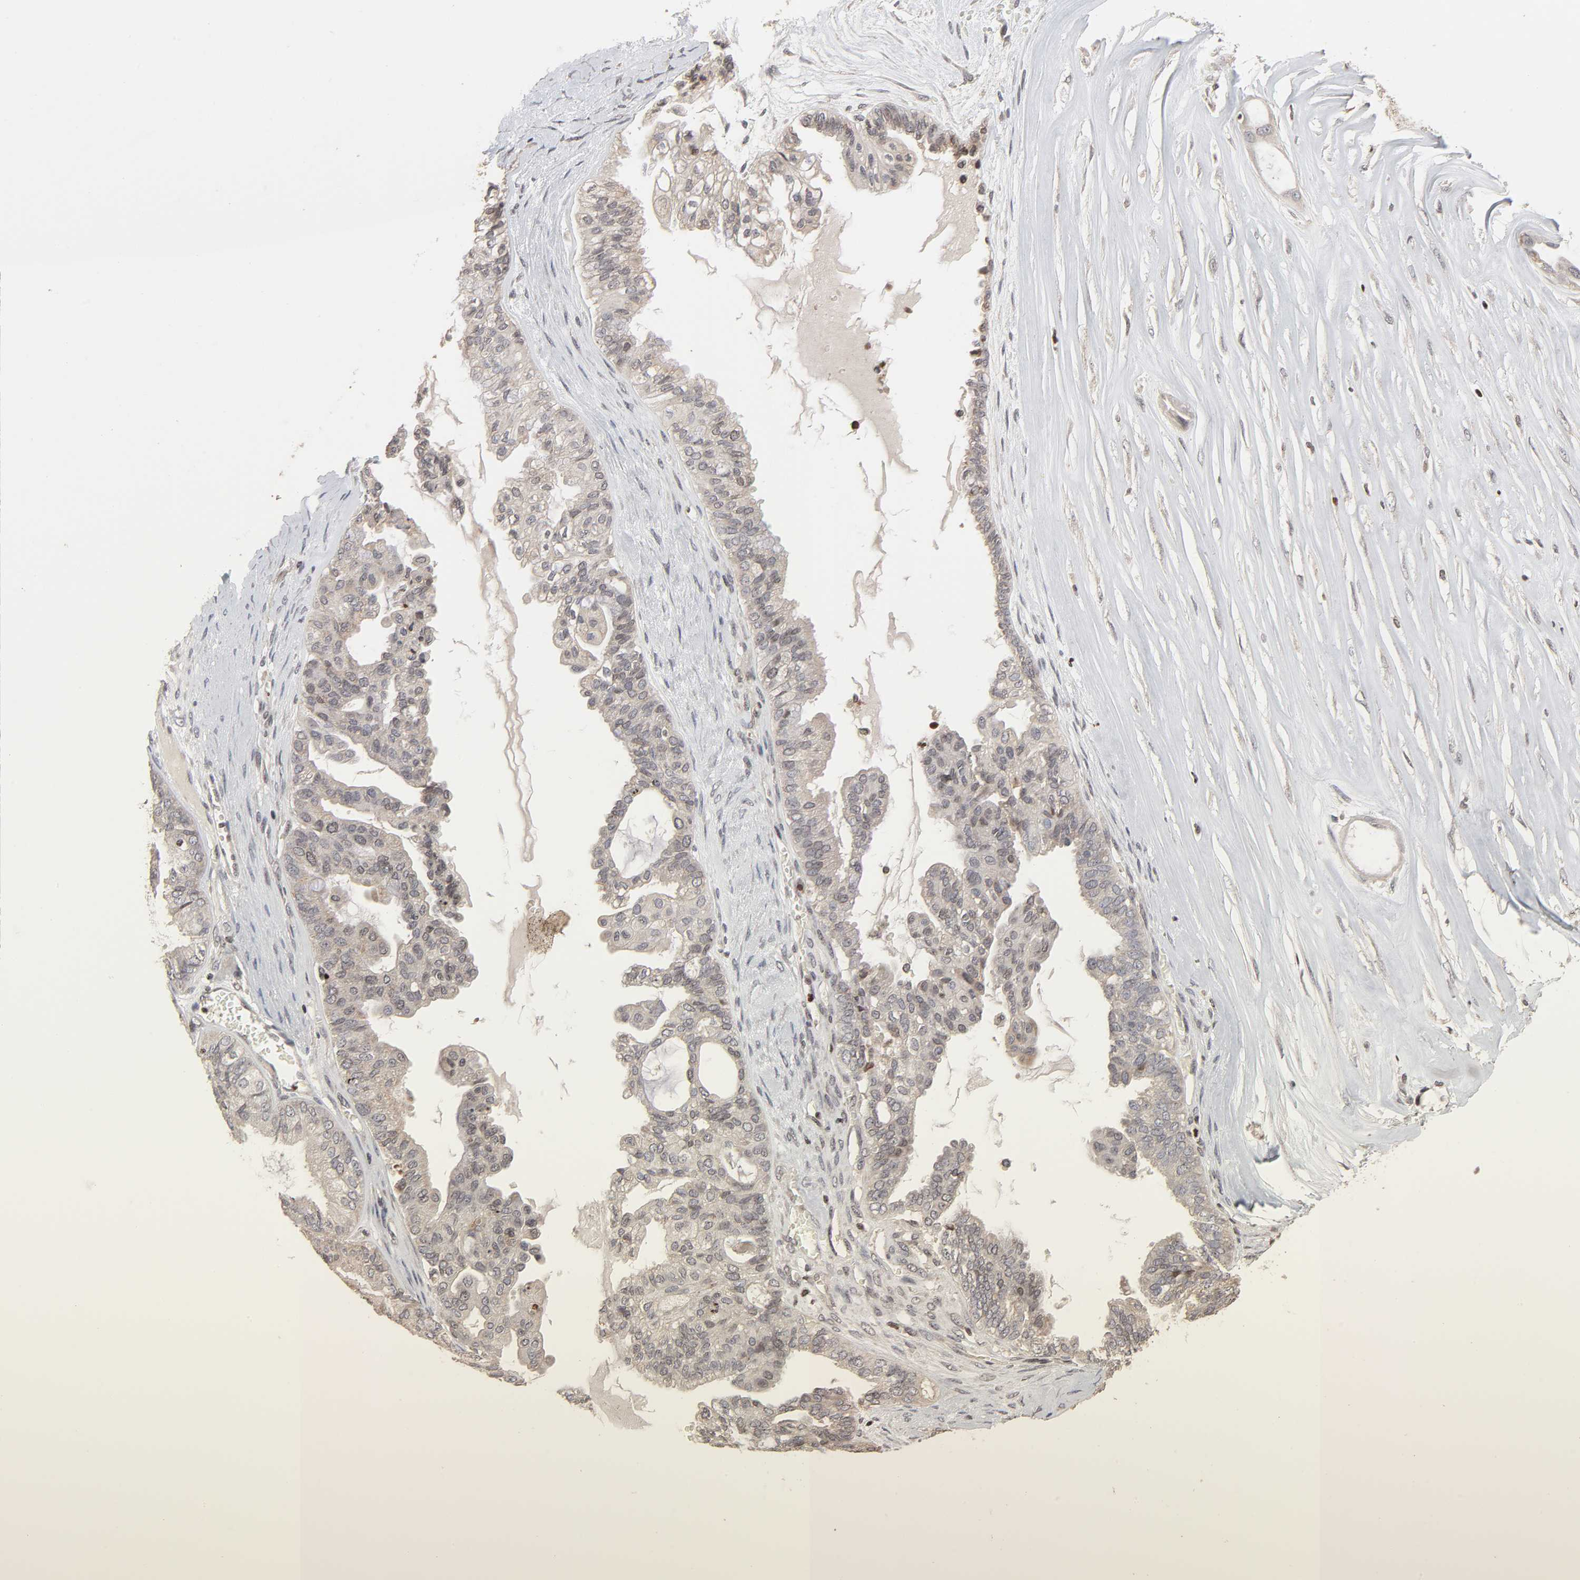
{"staining": {"intensity": "negative", "quantity": "none", "location": "none"}, "tissue": "ovarian cancer", "cell_type": "Tumor cells", "image_type": "cancer", "snomed": [{"axis": "morphology", "description": "Carcinoma, NOS"}, {"axis": "morphology", "description": "Carcinoma, endometroid"}, {"axis": "topography", "description": "Ovary"}], "caption": "Ovarian cancer was stained to show a protein in brown. There is no significant expression in tumor cells.", "gene": "ZNF473", "patient": {"sex": "female", "age": 50}}